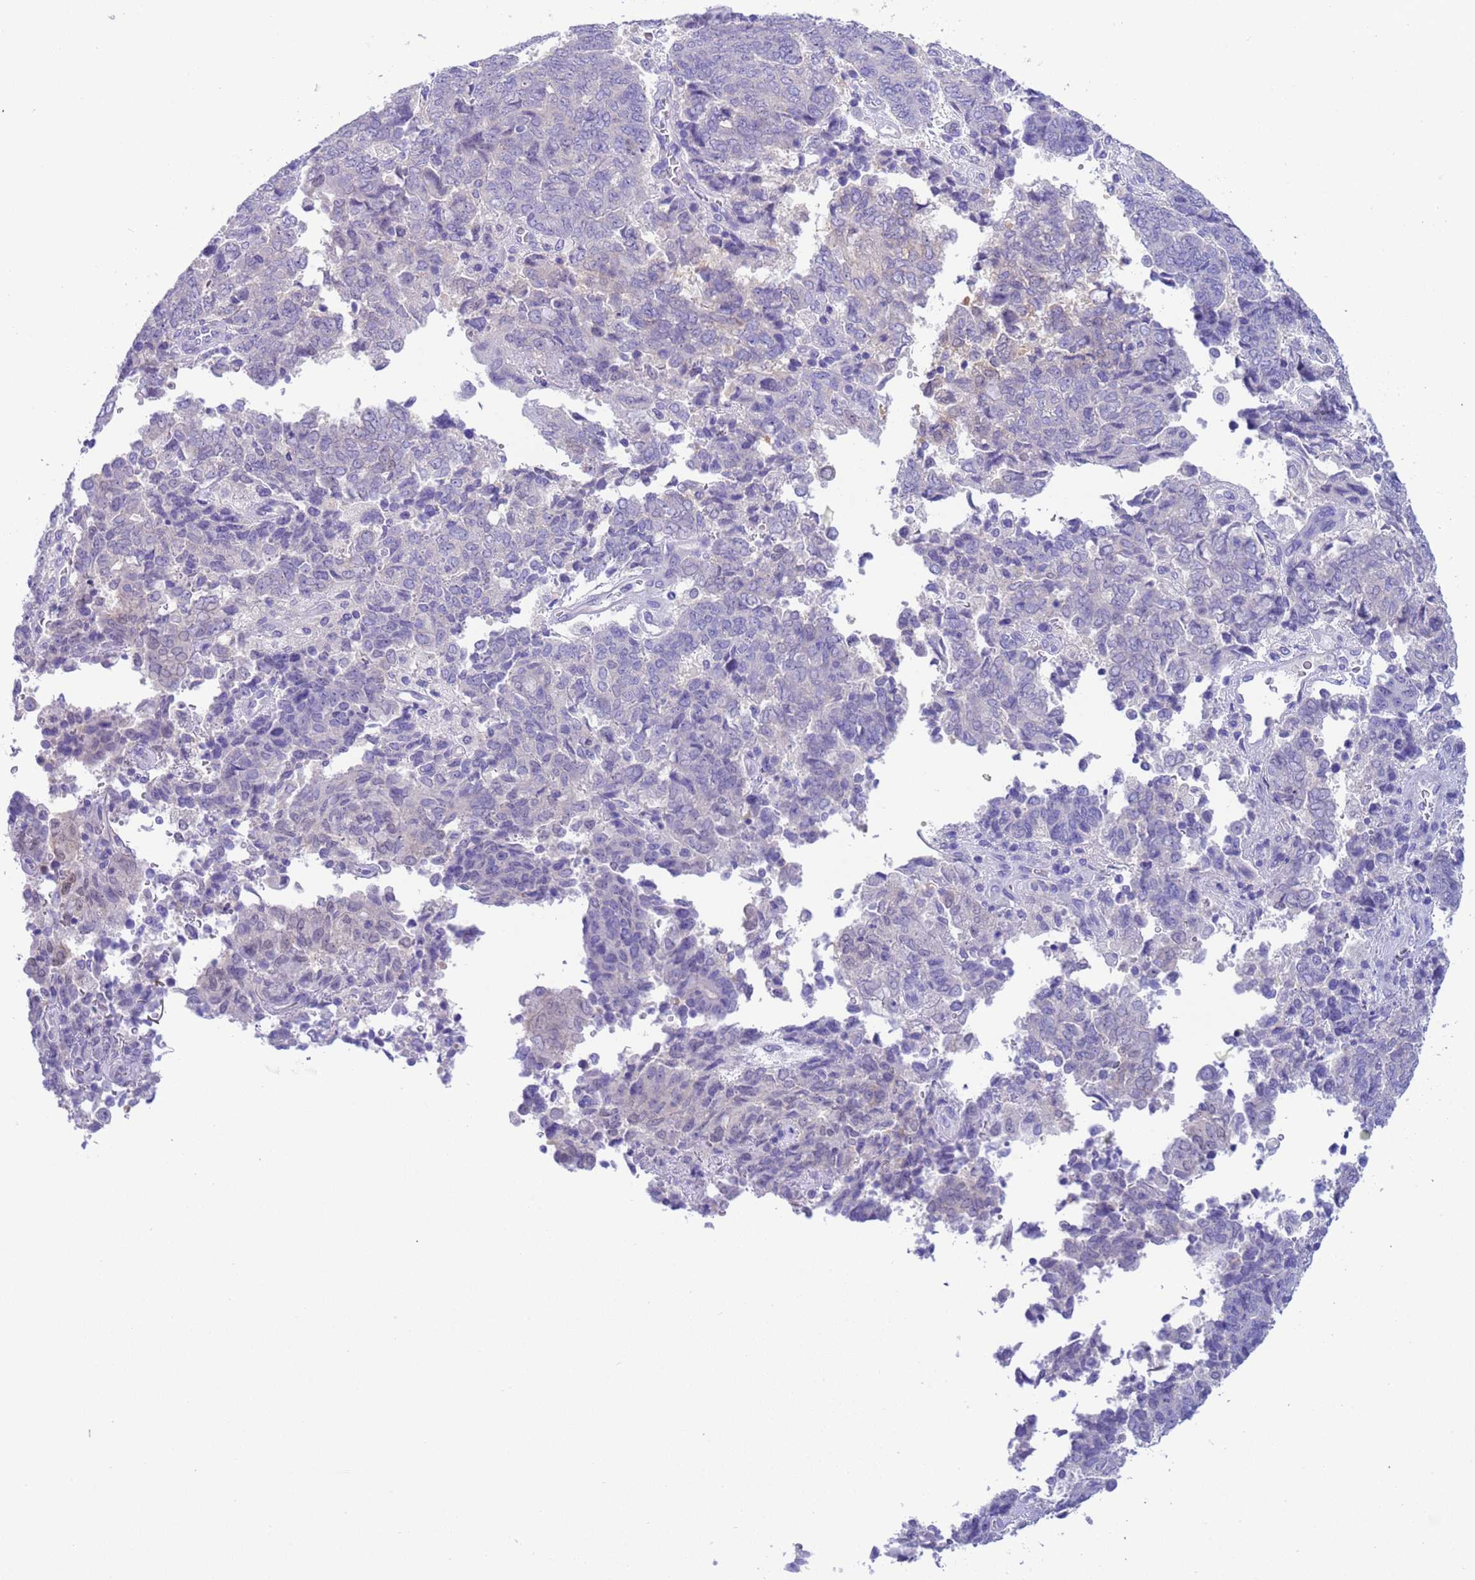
{"staining": {"intensity": "negative", "quantity": "none", "location": "none"}, "tissue": "endometrial cancer", "cell_type": "Tumor cells", "image_type": "cancer", "snomed": [{"axis": "morphology", "description": "Adenocarcinoma, NOS"}, {"axis": "topography", "description": "Endometrium"}], "caption": "Endometrial adenocarcinoma was stained to show a protein in brown. There is no significant expression in tumor cells.", "gene": "USP38", "patient": {"sex": "female", "age": 80}}